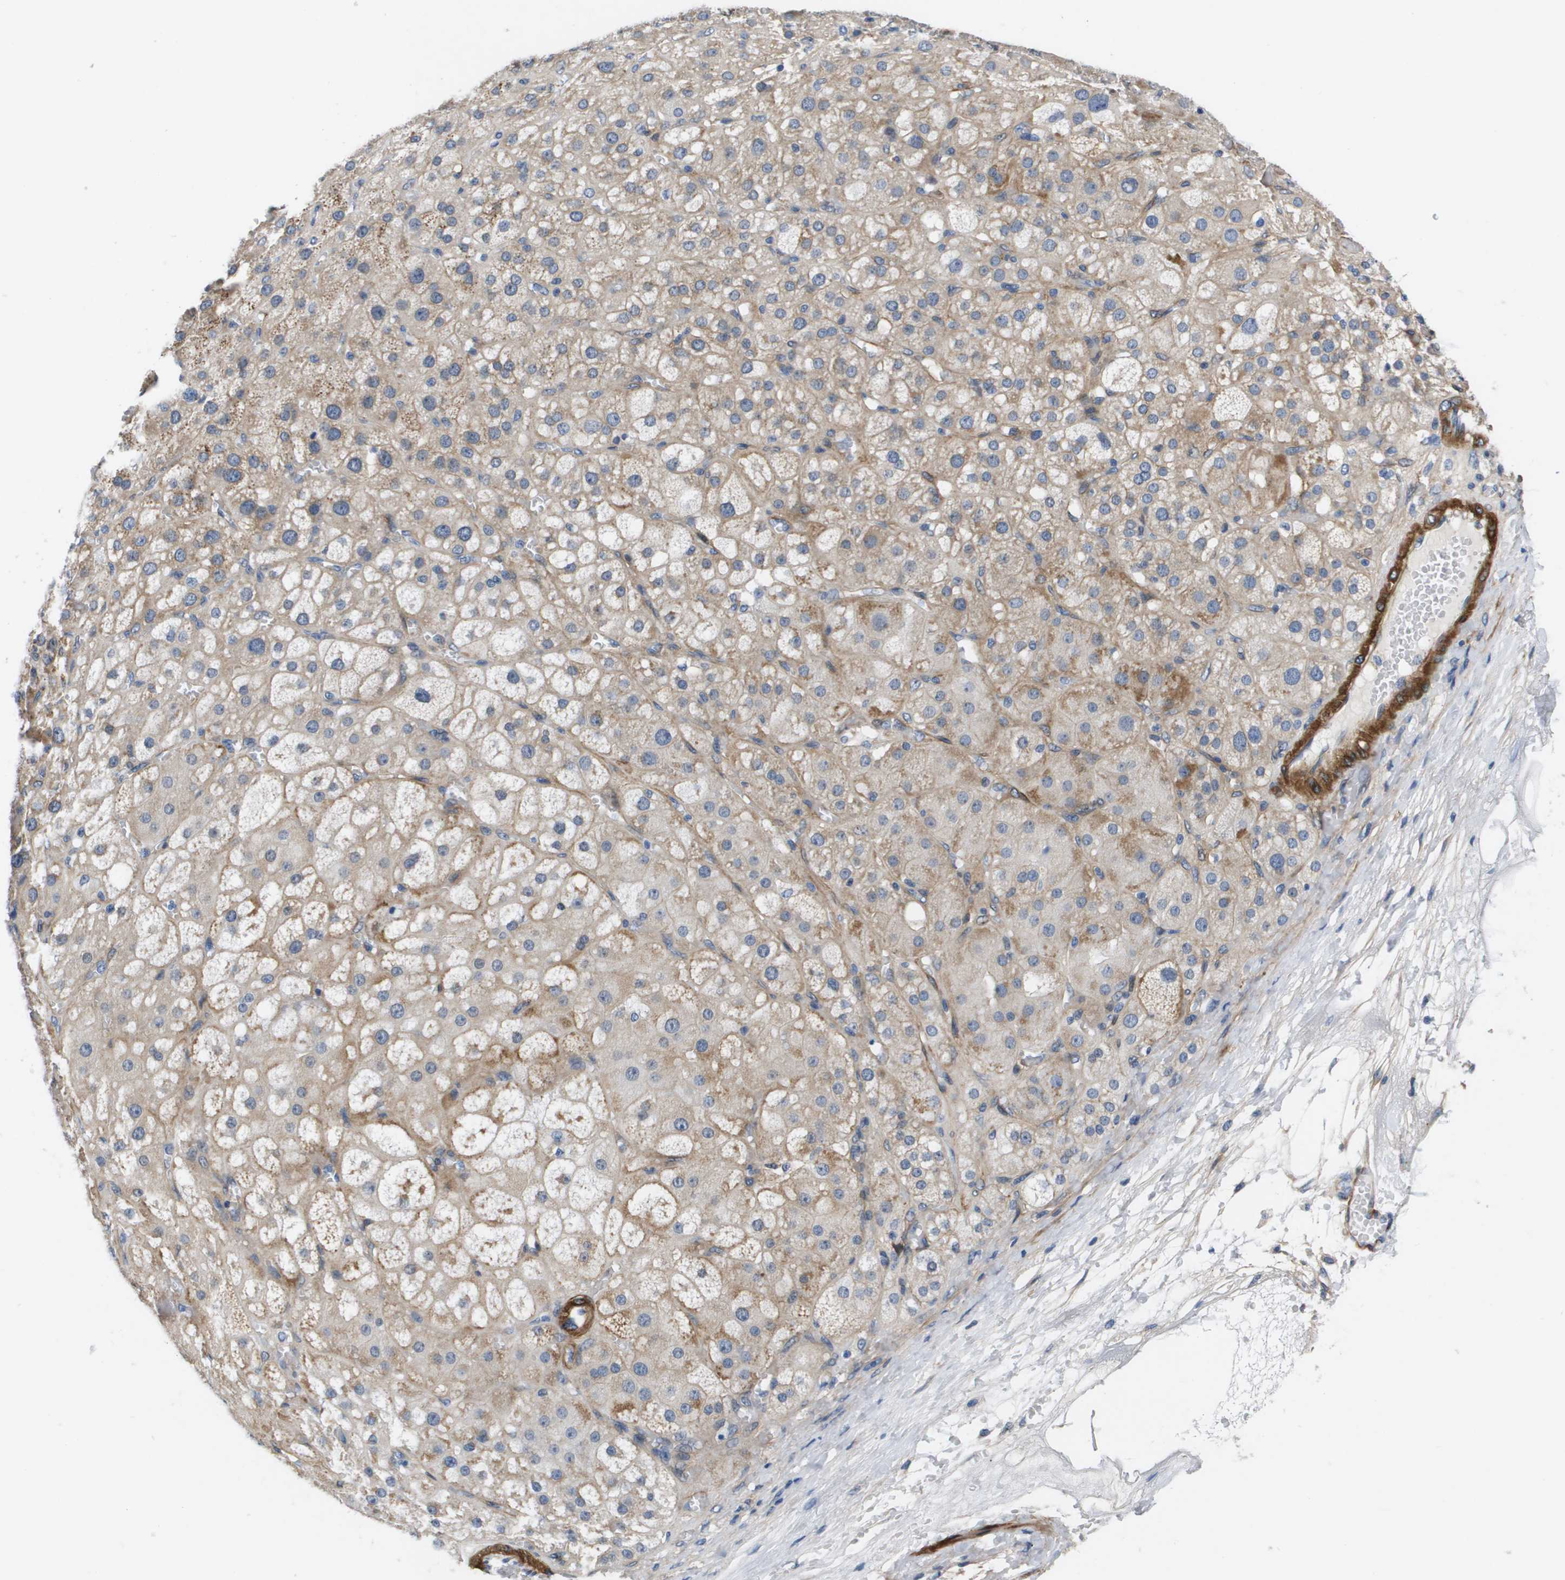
{"staining": {"intensity": "moderate", "quantity": "25%-75%", "location": "cytoplasmic/membranous"}, "tissue": "adrenal gland", "cell_type": "Glandular cells", "image_type": "normal", "snomed": [{"axis": "morphology", "description": "Normal tissue, NOS"}, {"axis": "topography", "description": "Adrenal gland"}], "caption": "Protein staining reveals moderate cytoplasmic/membranous positivity in about 25%-75% of glandular cells in normal adrenal gland. (DAB IHC with brightfield microscopy, high magnification).", "gene": "LPP", "patient": {"sex": "female", "age": 47}}